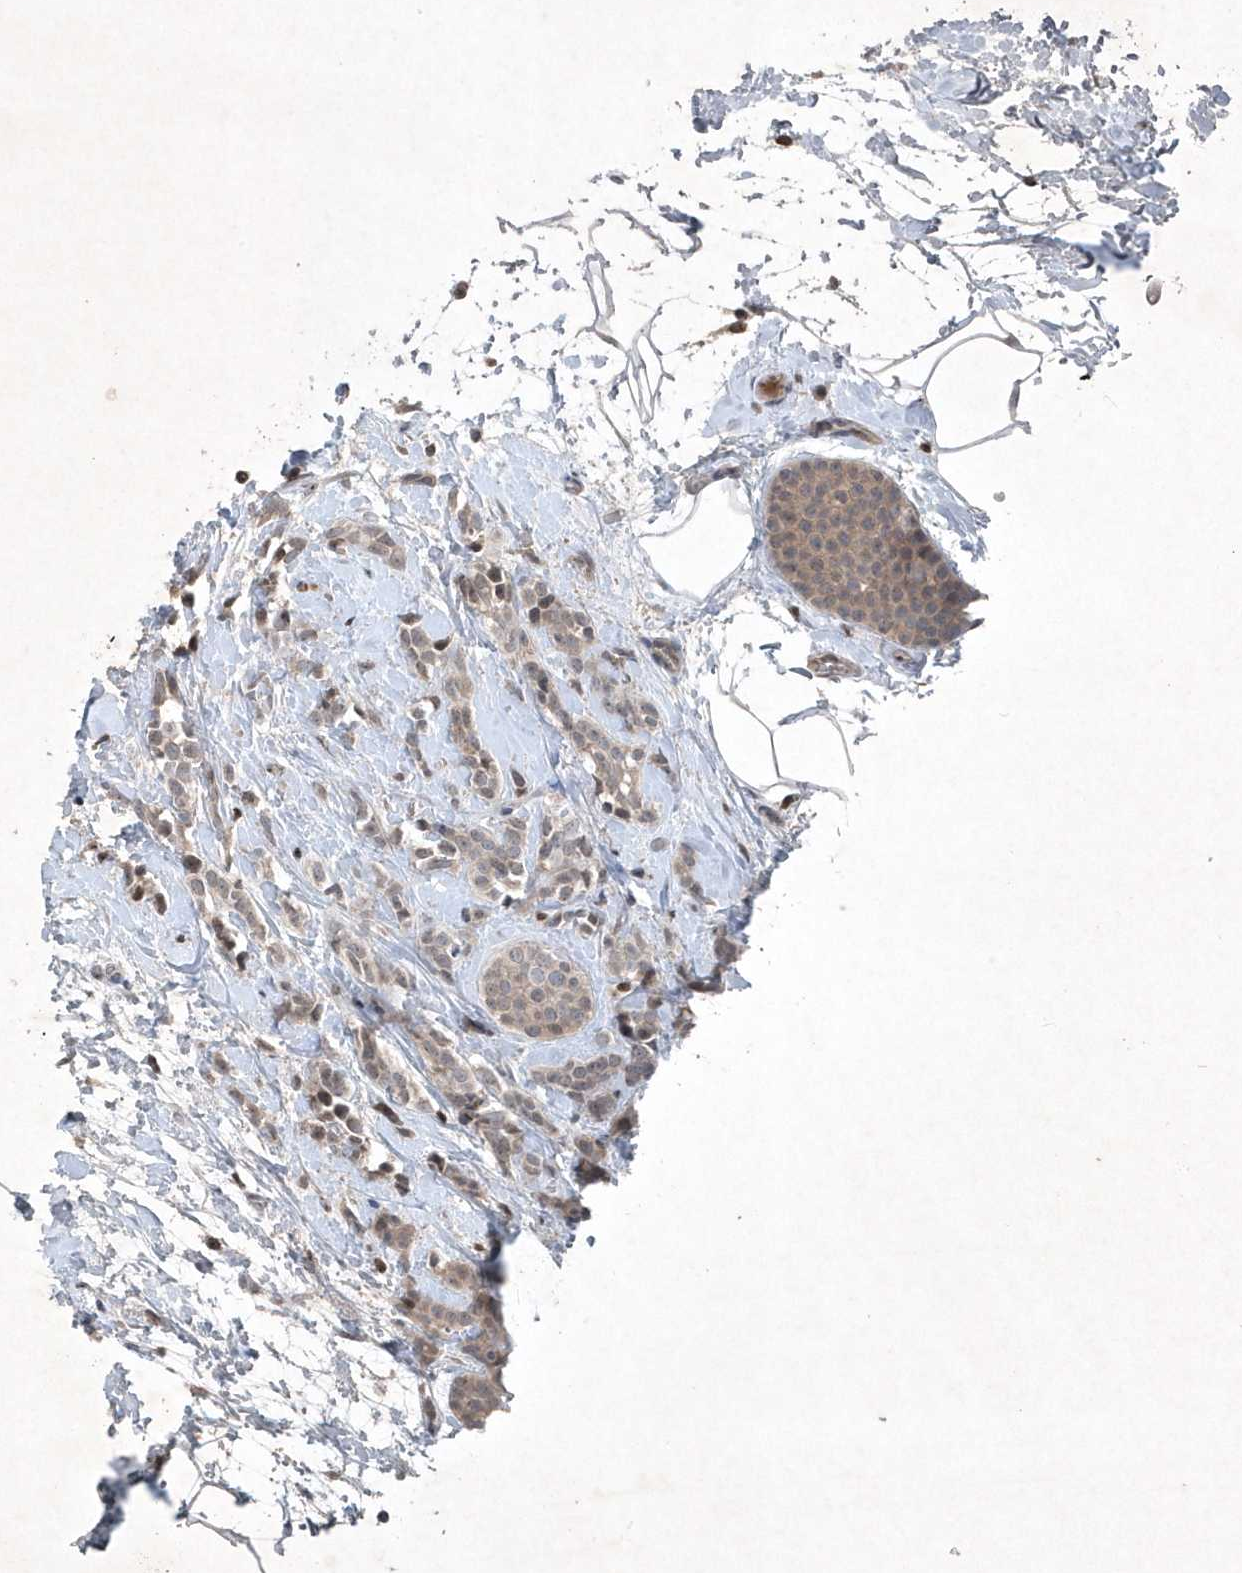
{"staining": {"intensity": "weak", "quantity": ">75%", "location": "cytoplasmic/membranous"}, "tissue": "breast cancer", "cell_type": "Tumor cells", "image_type": "cancer", "snomed": [{"axis": "morphology", "description": "Lobular carcinoma, in situ"}, {"axis": "morphology", "description": "Lobular carcinoma"}, {"axis": "topography", "description": "Breast"}], "caption": "A histopathology image of breast lobular carcinoma stained for a protein shows weak cytoplasmic/membranous brown staining in tumor cells.", "gene": "QTRT2", "patient": {"sex": "female", "age": 41}}